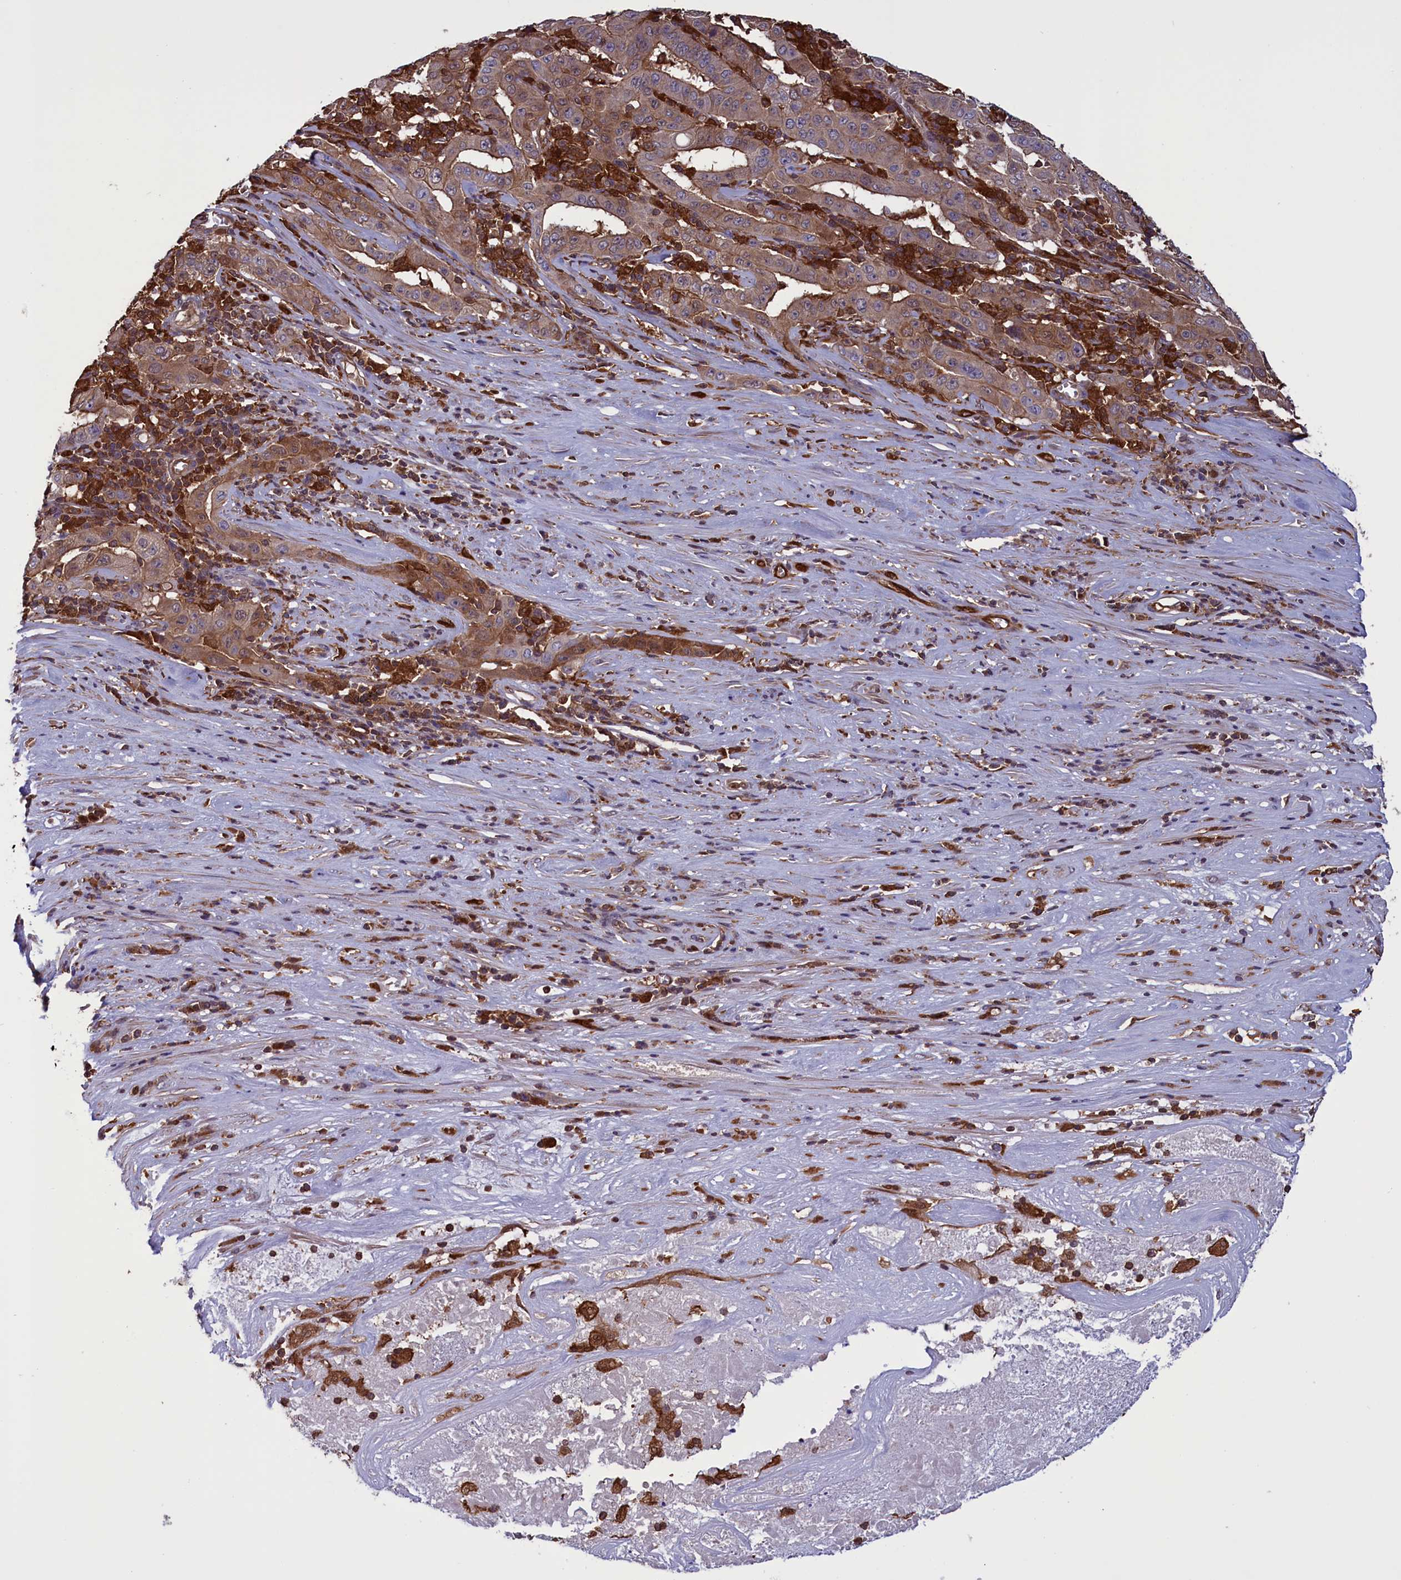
{"staining": {"intensity": "moderate", "quantity": ">75%", "location": "cytoplasmic/membranous"}, "tissue": "pancreatic cancer", "cell_type": "Tumor cells", "image_type": "cancer", "snomed": [{"axis": "morphology", "description": "Adenocarcinoma, NOS"}, {"axis": "topography", "description": "Pancreas"}], "caption": "The photomicrograph reveals immunohistochemical staining of adenocarcinoma (pancreatic). There is moderate cytoplasmic/membranous expression is seen in about >75% of tumor cells. The protein is shown in brown color, while the nuclei are stained blue.", "gene": "ARHGAP18", "patient": {"sex": "male", "age": 63}}